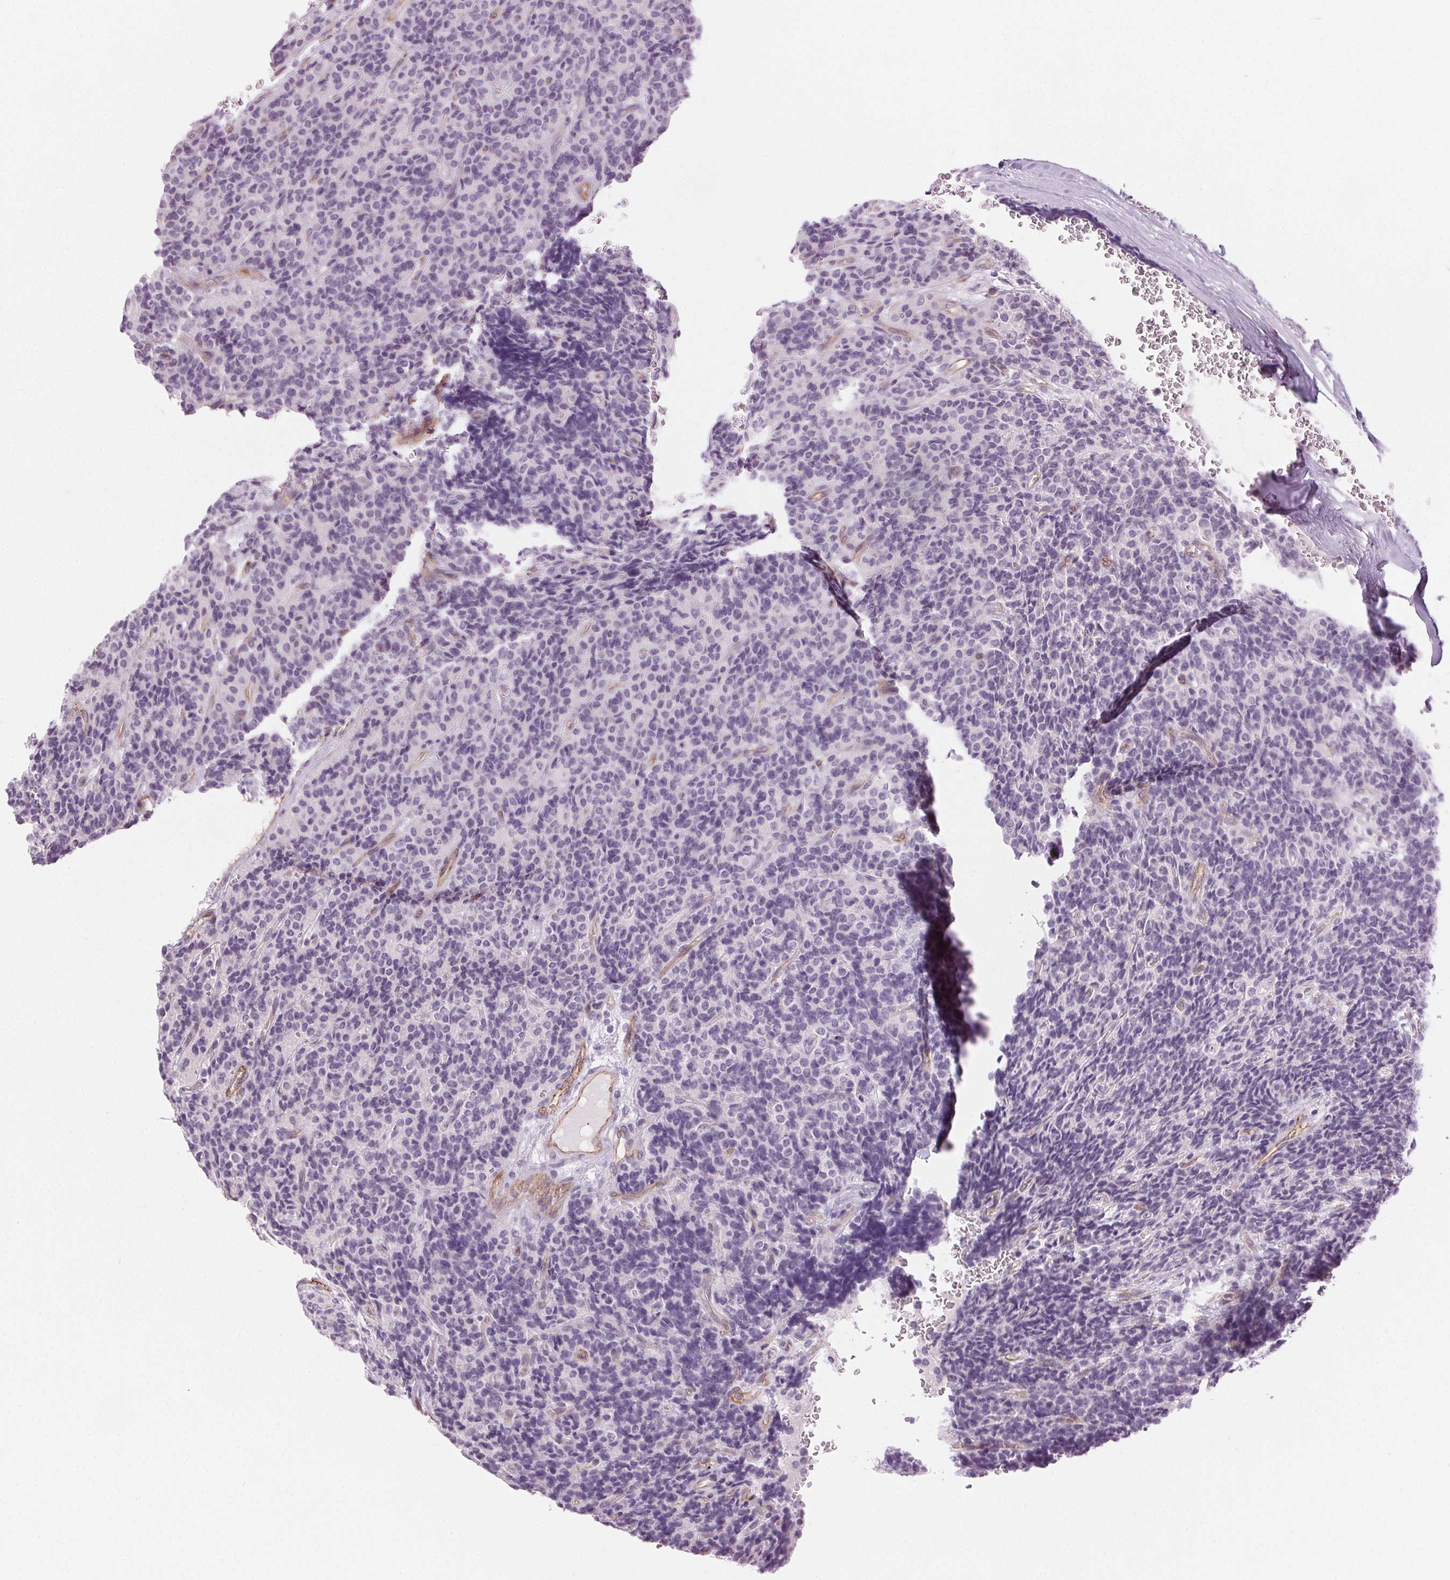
{"staining": {"intensity": "negative", "quantity": "none", "location": "none"}, "tissue": "carcinoid", "cell_type": "Tumor cells", "image_type": "cancer", "snomed": [{"axis": "morphology", "description": "Carcinoid, malignant, NOS"}, {"axis": "topography", "description": "Pancreas"}], "caption": "IHC micrograph of neoplastic tissue: carcinoid stained with DAB (3,3'-diaminobenzidine) reveals no significant protein expression in tumor cells.", "gene": "AIF1L", "patient": {"sex": "male", "age": 36}}